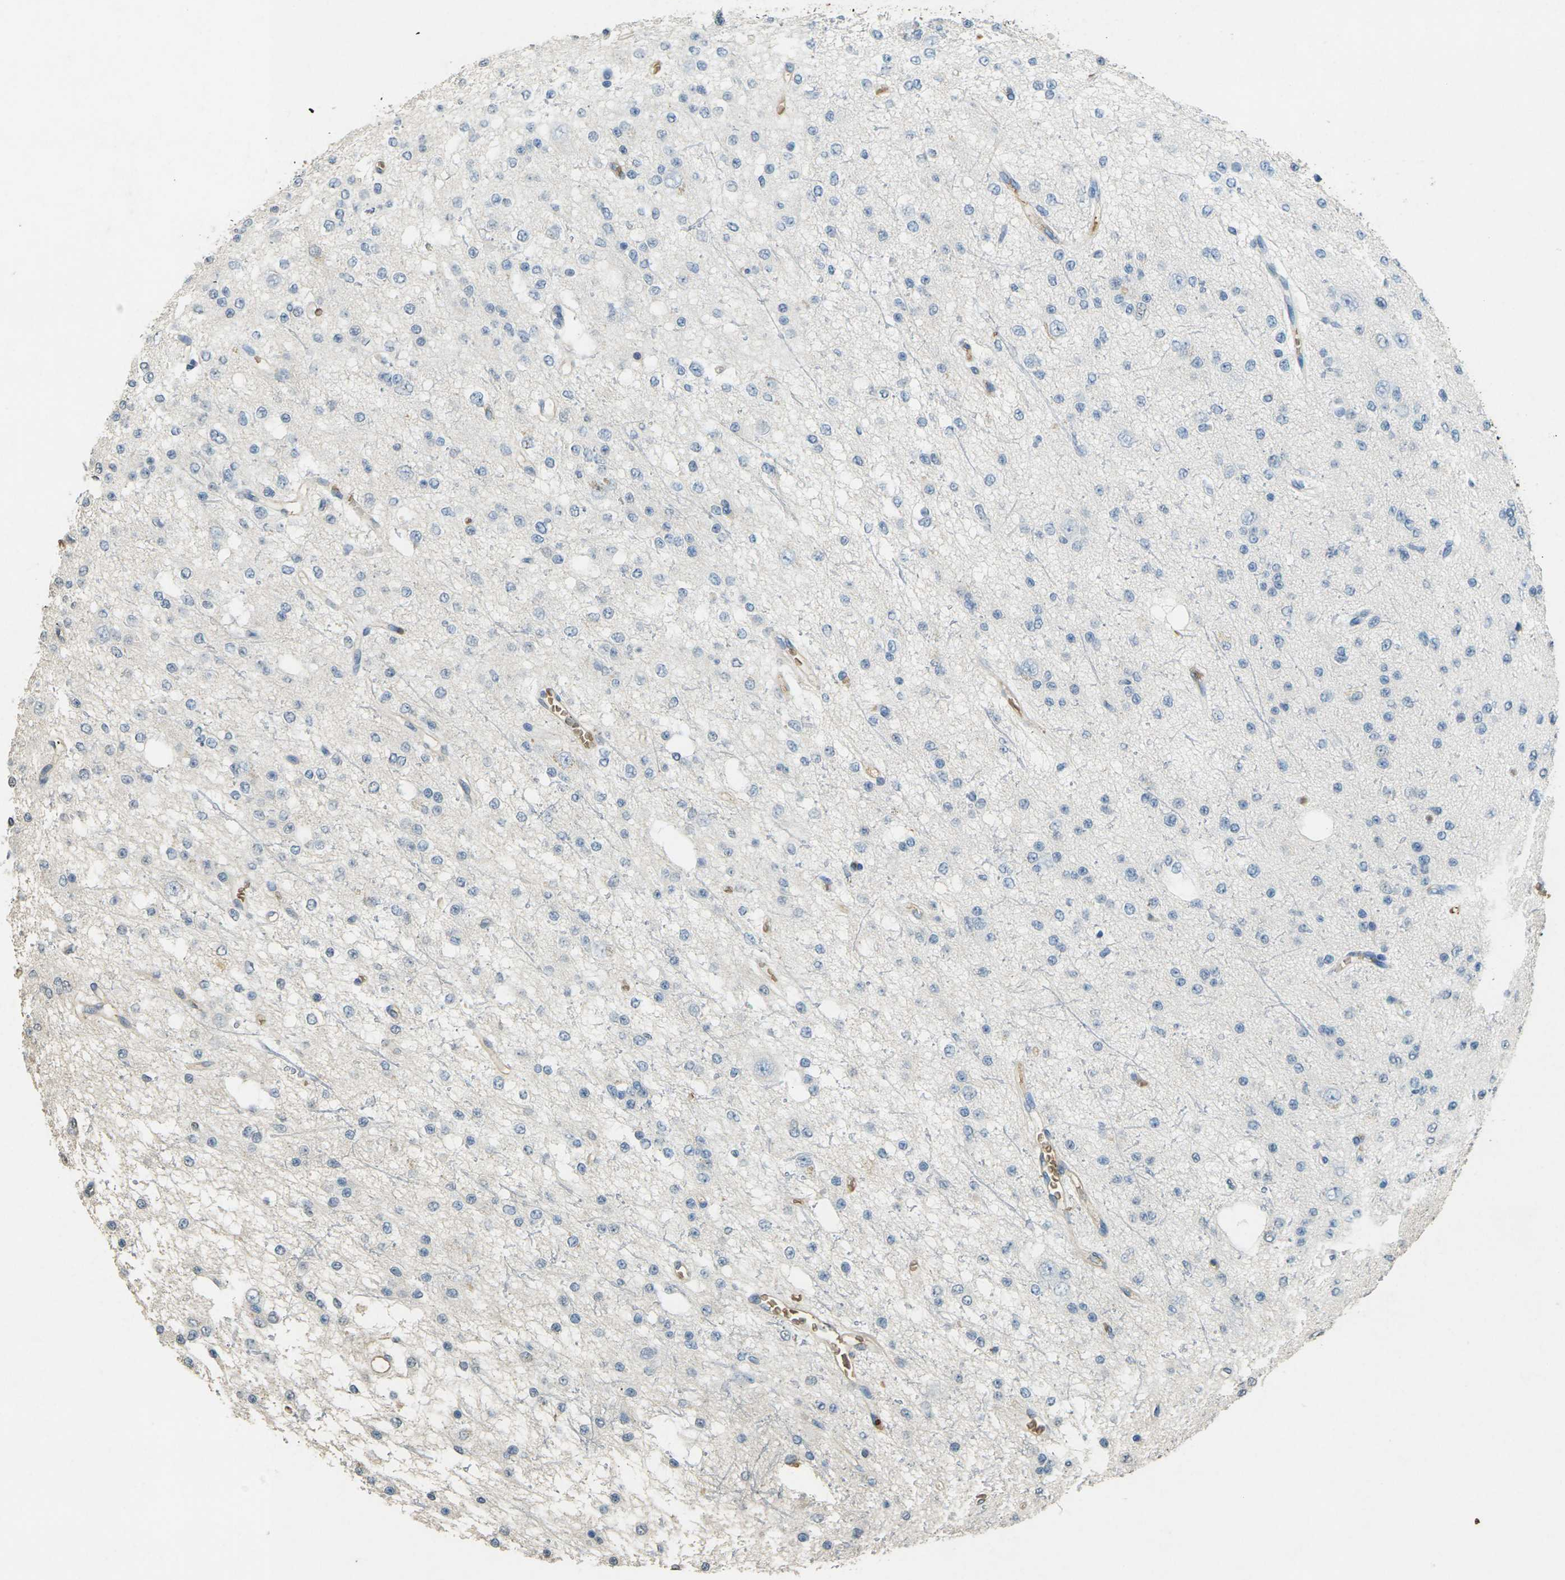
{"staining": {"intensity": "negative", "quantity": "none", "location": "none"}, "tissue": "glioma", "cell_type": "Tumor cells", "image_type": "cancer", "snomed": [{"axis": "morphology", "description": "Glioma, malignant, Low grade"}, {"axis": "topography", "description": "Brain"}], "caption": "This is an immunohistochemistry (IHC) micrograph of malignant glioma (low-grade). There is no staining in tumor cells.", "gene": "HBB", "patient": {"sex": "male", "age": 38}}